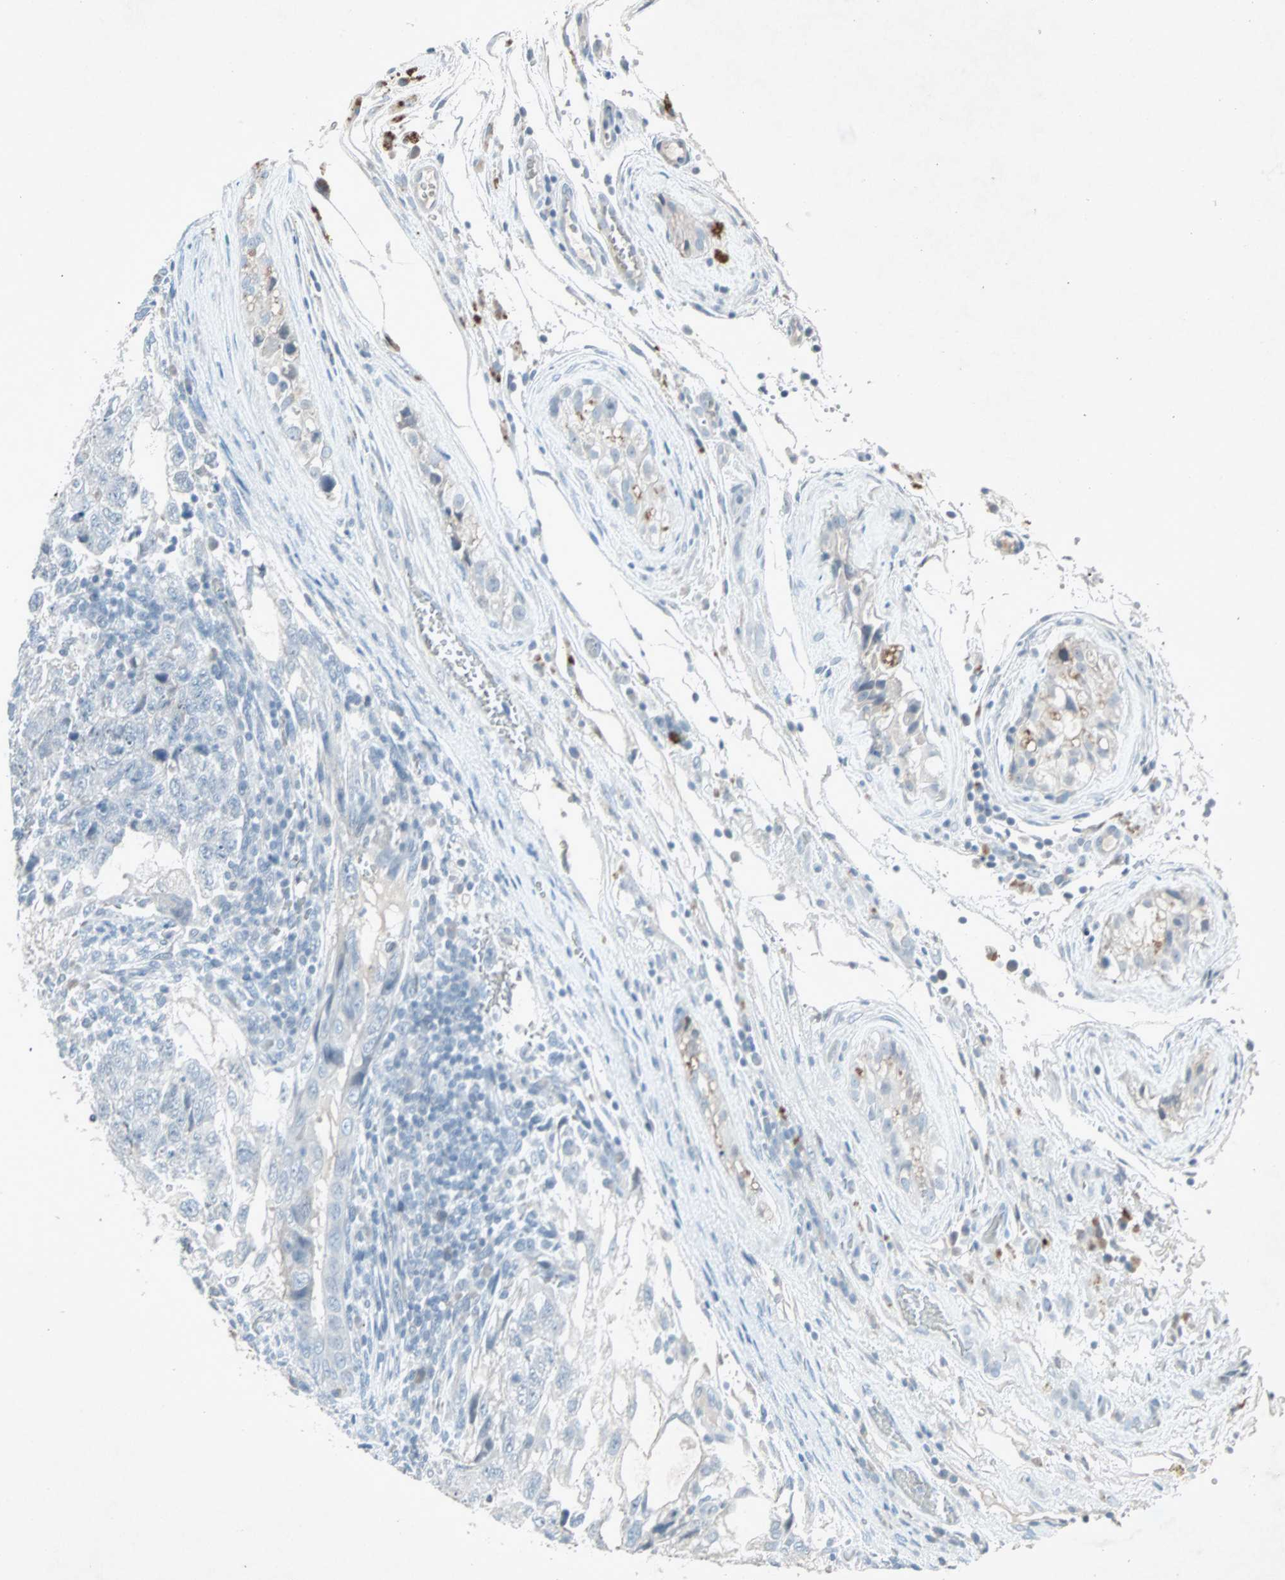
{"staining": {"intensity": "negative", "quantity": "none", "location": "none"}, "tissue": "testis cancer", "cell_type": "Tumor cells", "image_type": "cancer", "snomed": [{"axis": "morphology", "description": "Normal tissue, NOS"}, {"axis": "morphology", "description": "Carcinoma, Embryonal, NOS"}, {"axis": "topography", "description": "Testis"}], "caption": "Tumor cells show no significant protein staining in testis cancer (embryonal carcinoma).", "gene": "LANCL3", "patient": {"sex": "male", "age": 36}}